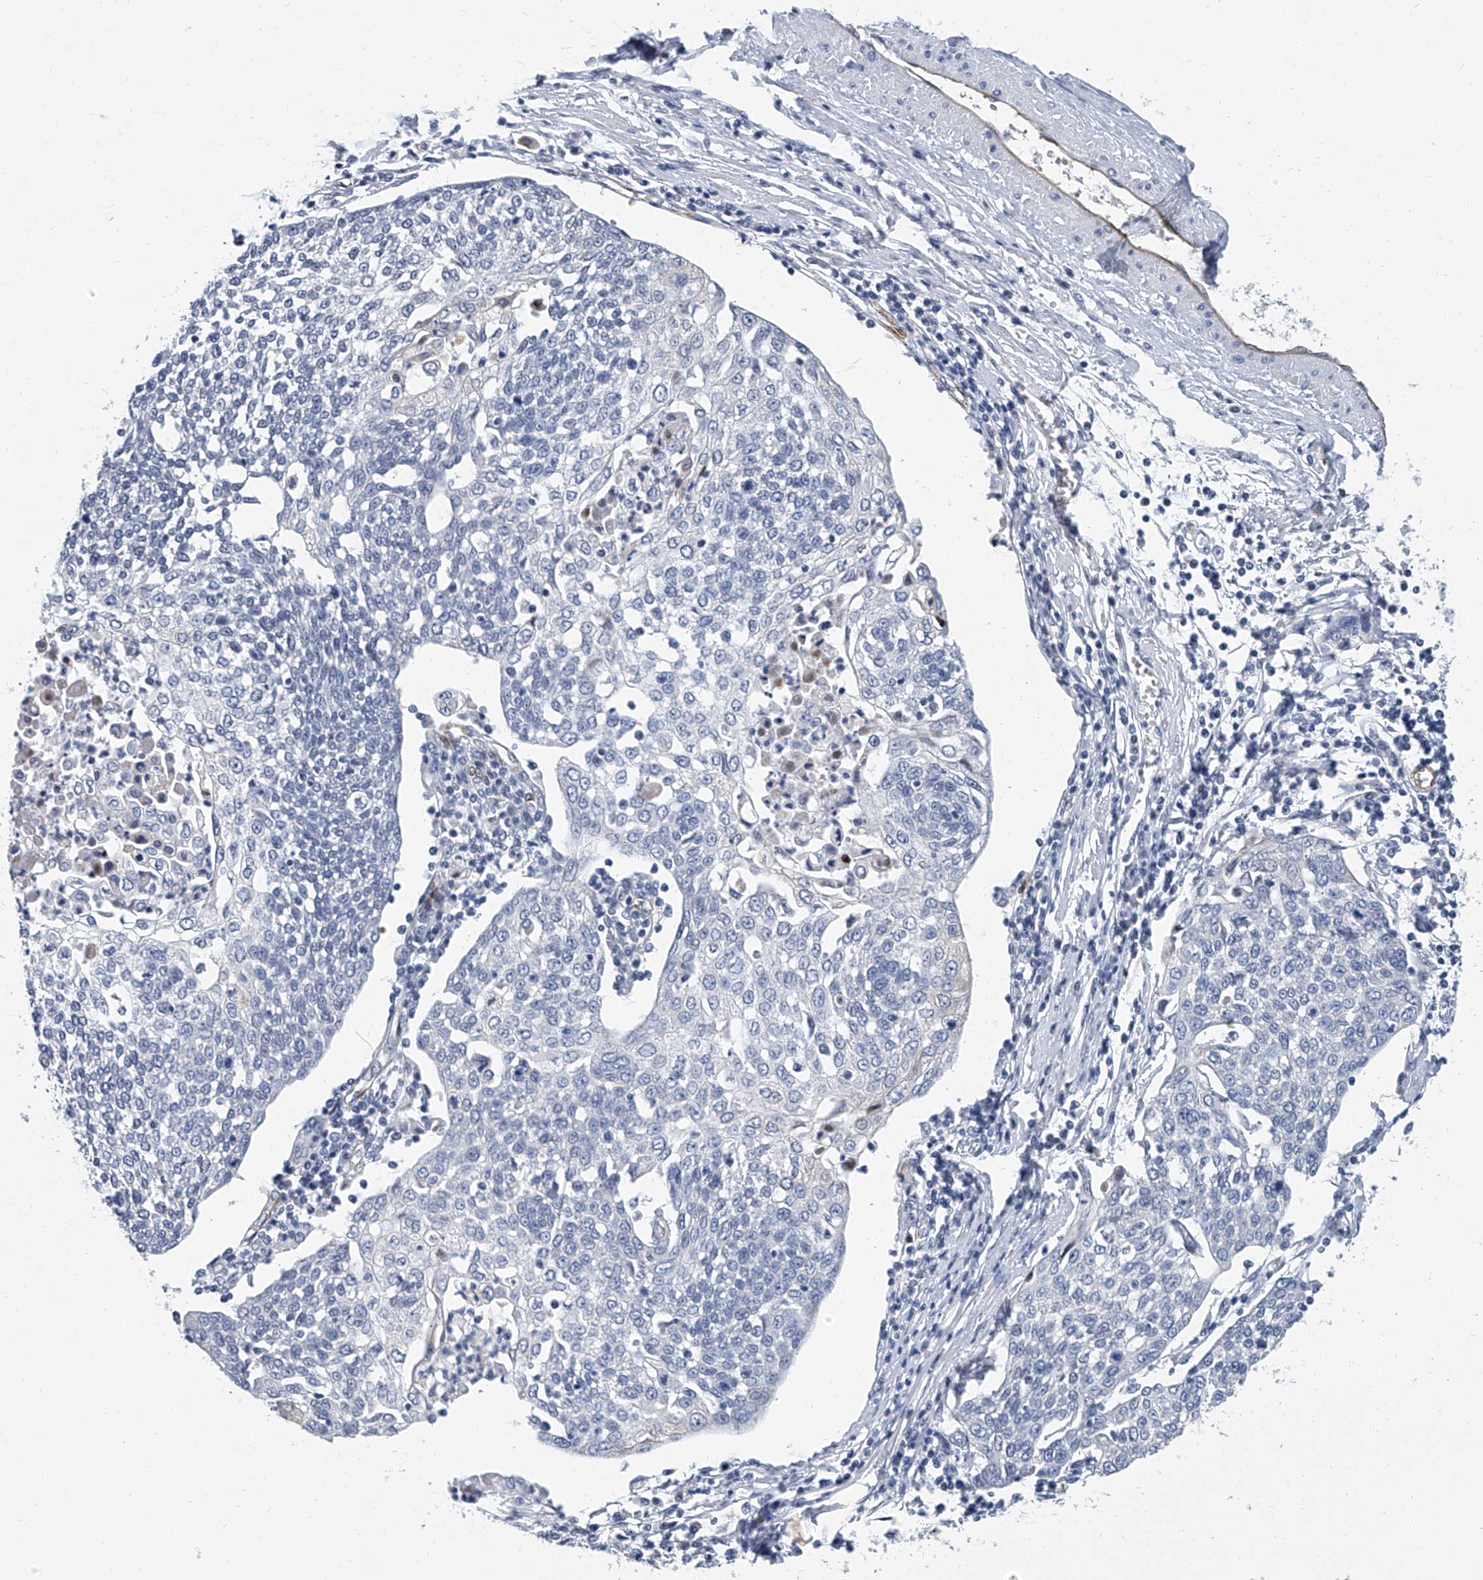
{"staining": {"intensity": "negative", "quantity": "none", "location": "none"}, "tissue": "cervical cancer", "cell_type": "Tumor cells", "image_type": "cancer", "snomed": [{"axis": "morphology", "description": "Squamous cell carcinoma, NOS"}, {"axis": "topography", "description": "Cervix"}], "caption": "A photomicrograph of cervical cancer stained for a protein displays no brown staining in tumor cells.", "gene": "KIRREL1", "patient": {"sex": "female", "age": 34}}